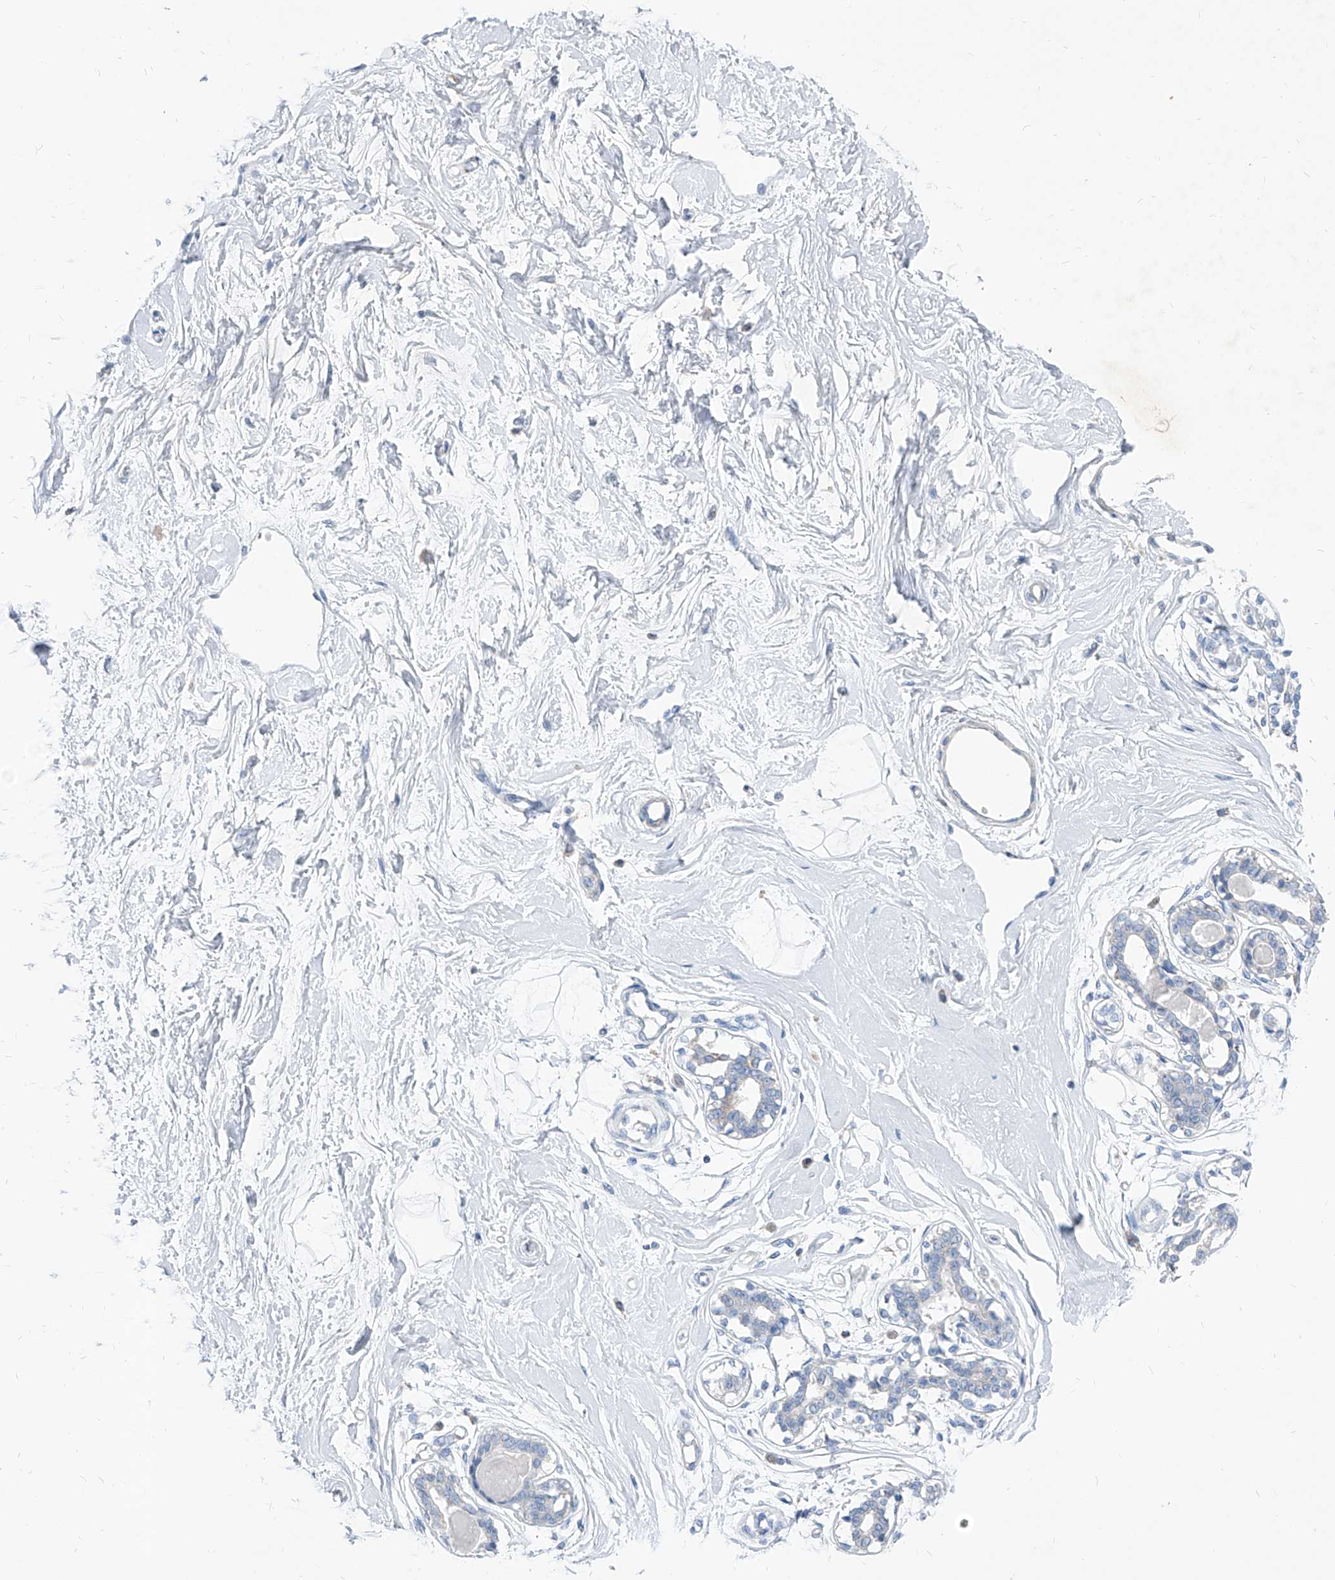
{"staining": {"intensity": "negative", "quantity": "none", "location": "none"}, "tissue": "breast", "cell_type": "Adipocytes", "image_type": "normal", "snomed": [{"axis": "morphology", "description": "Normal tissue, NOS"}, {"axis": "topography", "description": "Breast"}], "caption": "A histopathology image of breast stained for a protein demonstrates no brown staining in adipocytes.", "gene": "AGPS", "patient": {"sex": "female", "age": 45}}